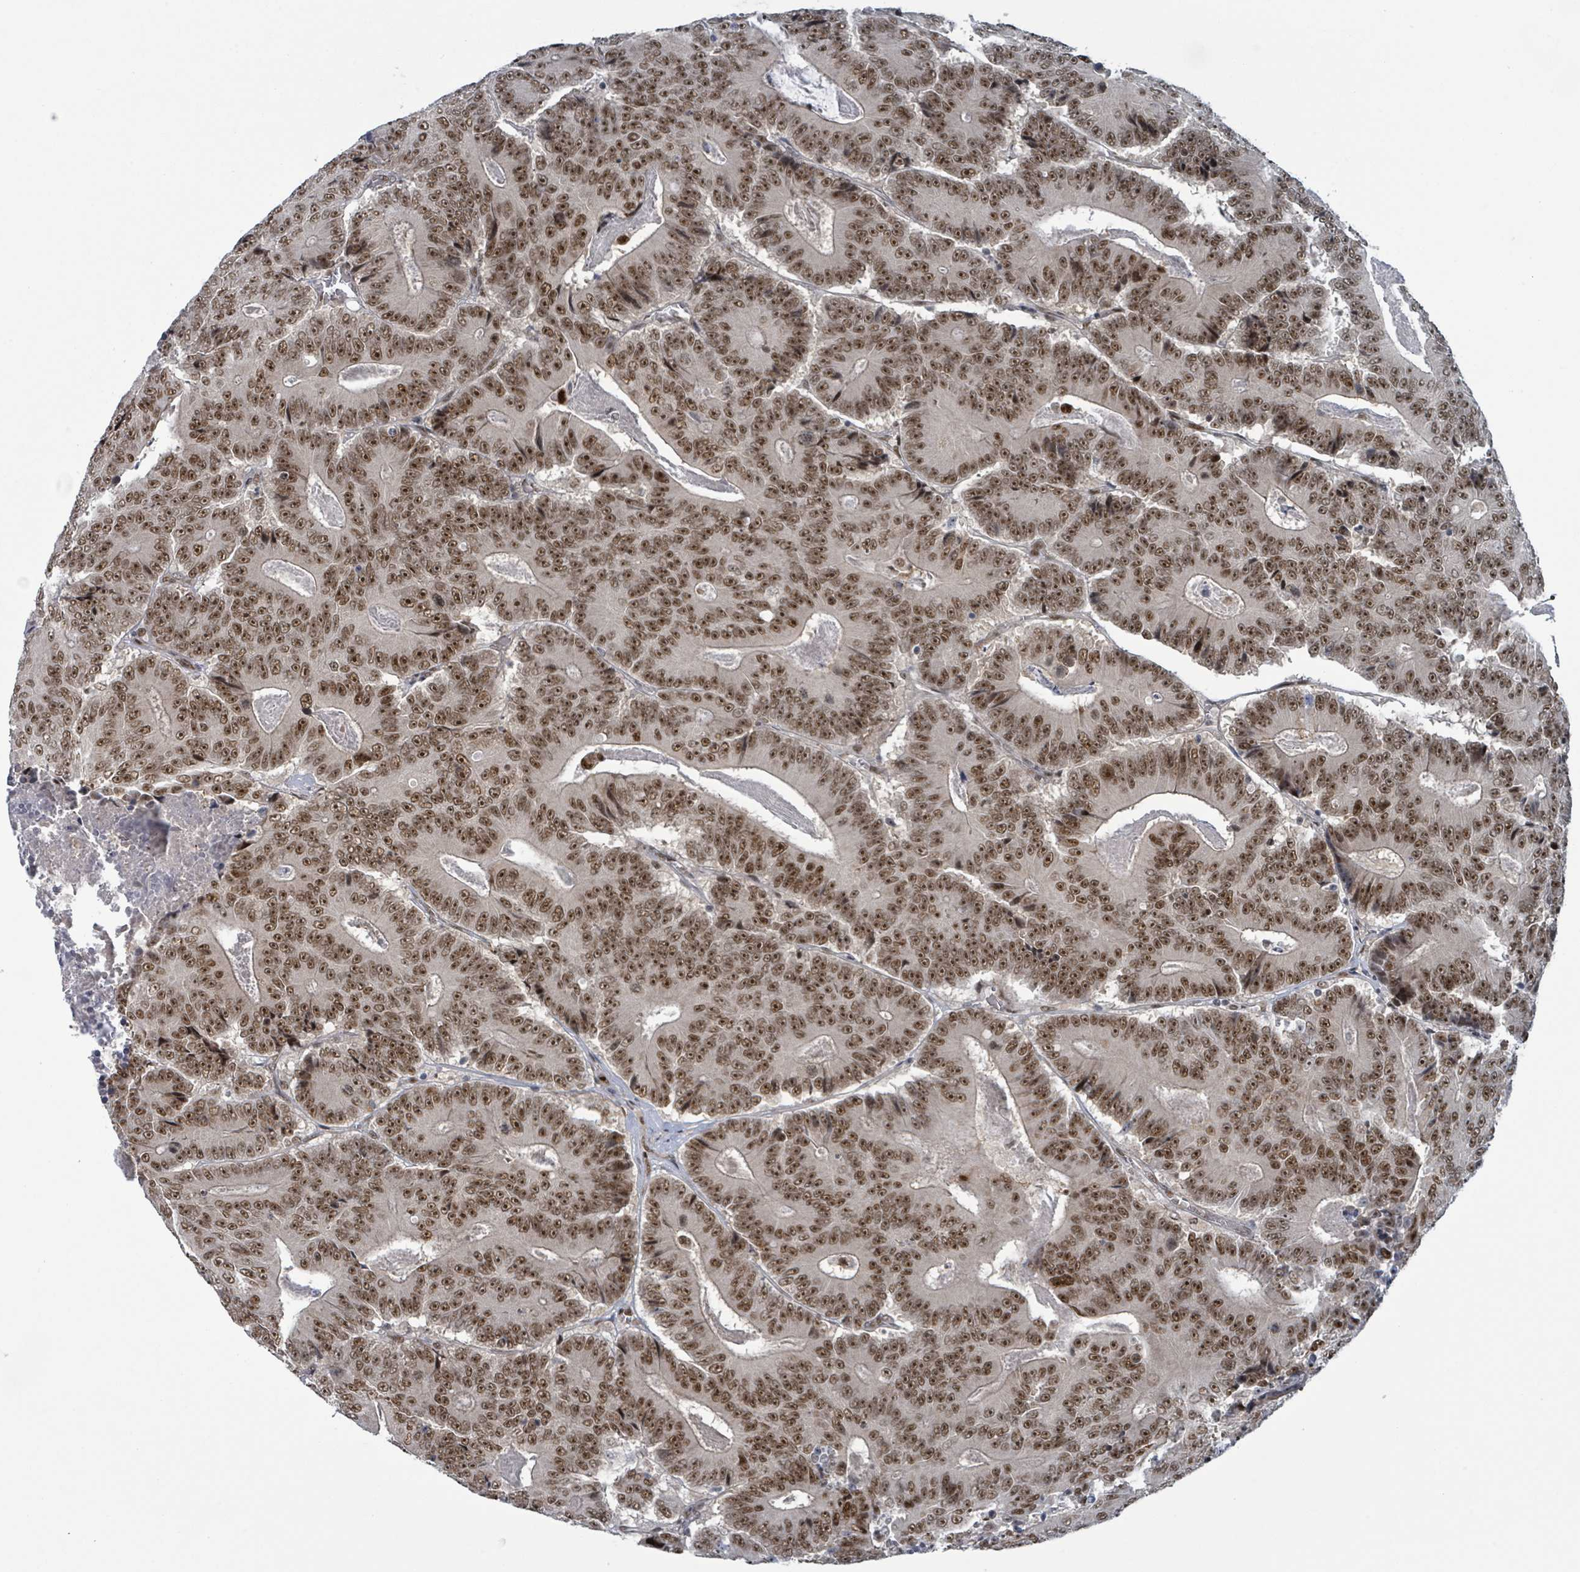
{"staining": {"intensity": "moderate", "quantity": ">75%", "location": "nuclear"}, "tissue": "colorectal cancer", "cell_type": "Tumor cells", "image_type": "cancer", "snomed": [{"axis": "morphology", "description": "Adenocarcinoma, NOS"}, {"axis": "topography", "description": "Colon"}], "caption": "Immunohistochemistry photomicrograph of human colorectal adenocarcinoma stained for a protein (brown), which reveals medium levels of moderate nuclear positivity in approximately >75% of tumor cells.", "gene": "KLF3", "patient": {"sex": "male", "age": 83}}